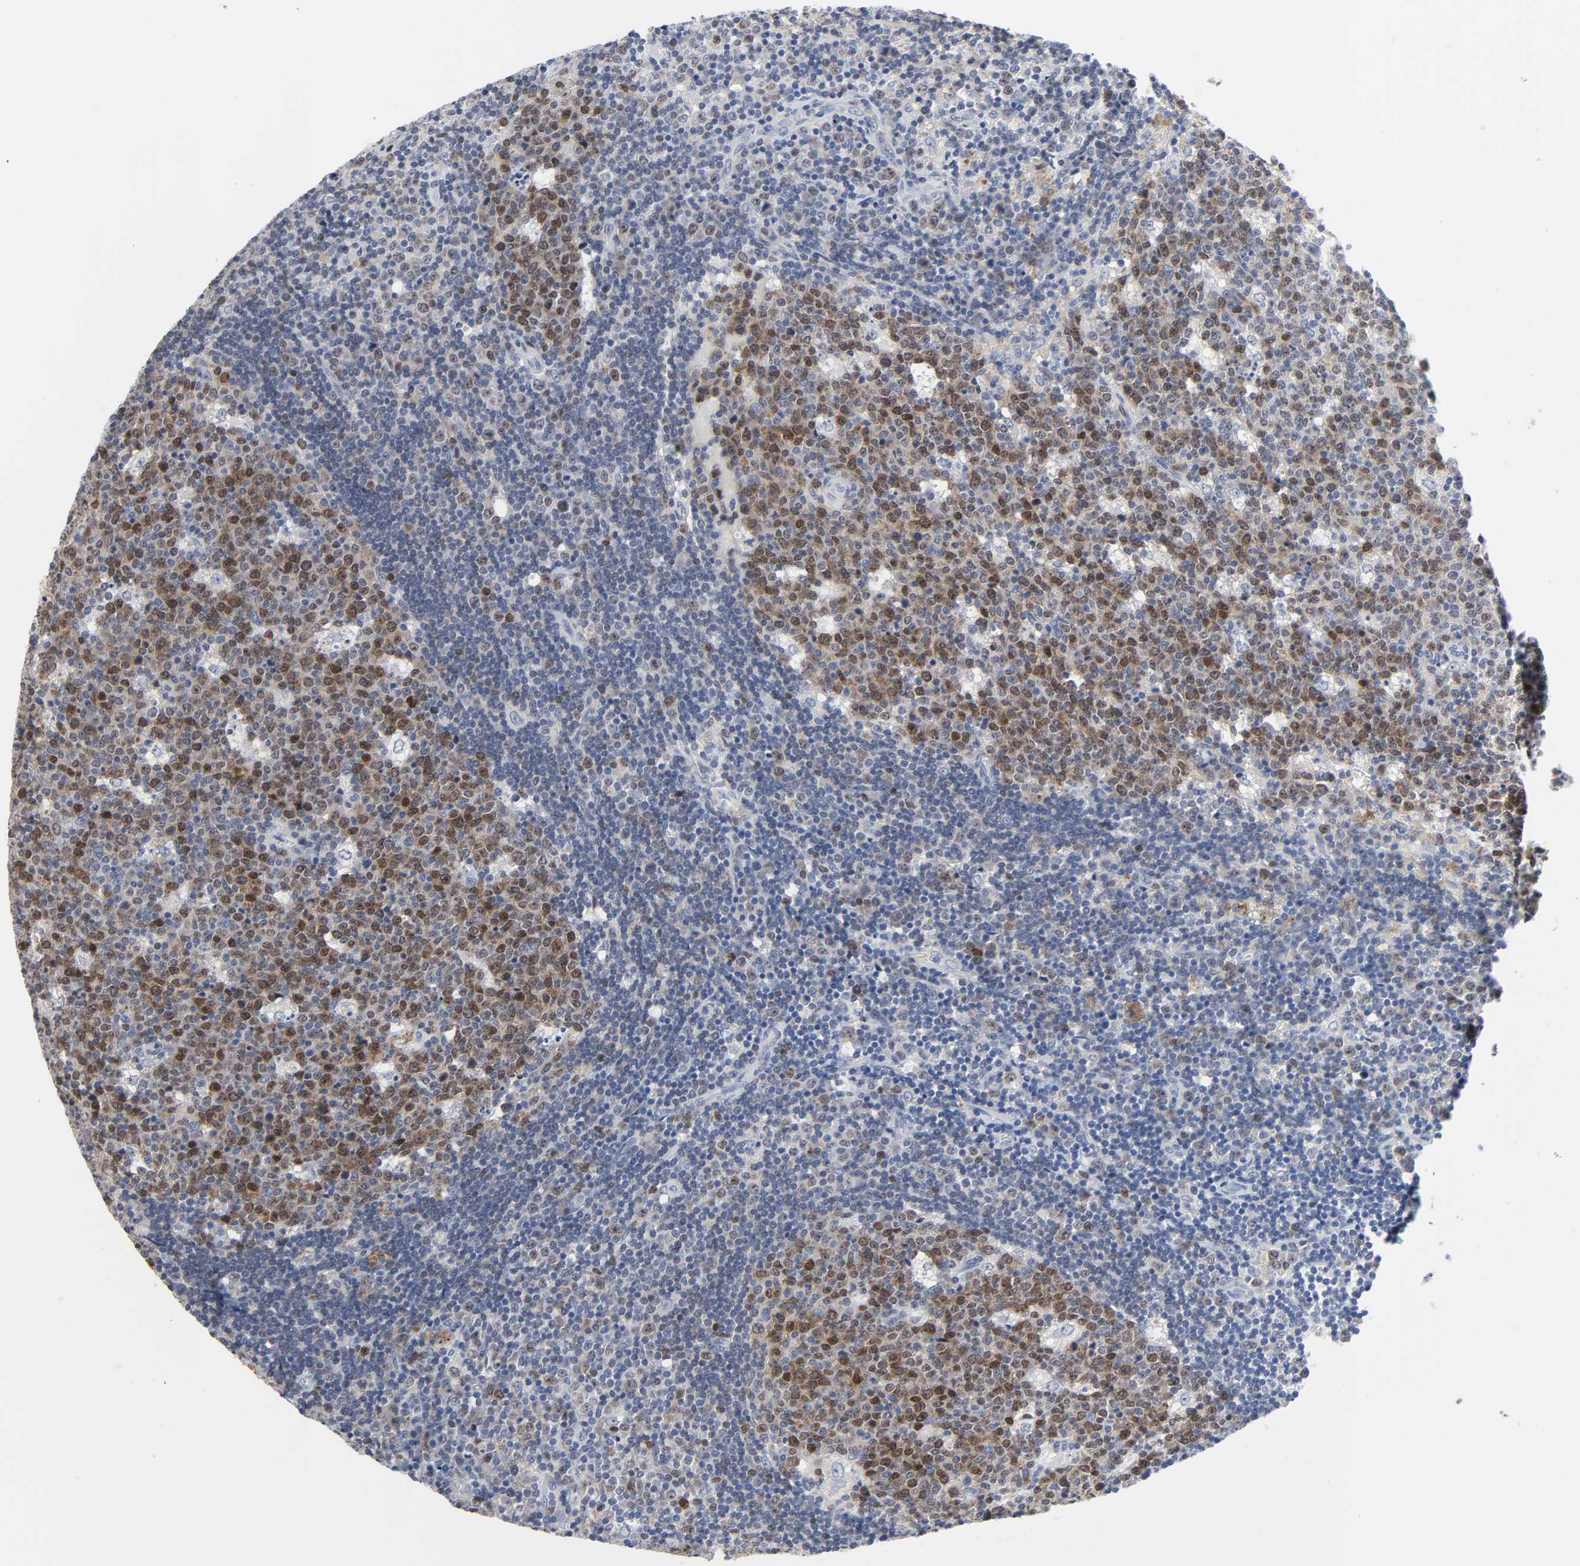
{"staining": {"intensity": "moderate", "quantity": "25%-75%", "location": "cytoplasmic/membranous,nuclear"}, "tissue": "lymph node", "cell_type": "Germinal center cells", "image_type": "normal", "snomed": [{"axis": "morphology", "description": "Normal tissue, NOS"}, {"axis": "topography", "description": "Lymph node"}, {"axis": "topography", "description": "Salivary gland"}], "caption": "Lymph node stained with a brown dye reveals moderate cytoplasmic/membranous,nuclear positive staining in about 25%-75% of germinal center cells.", "gene": "WEE1", "patient": {"sex": "male", "age": 8}}